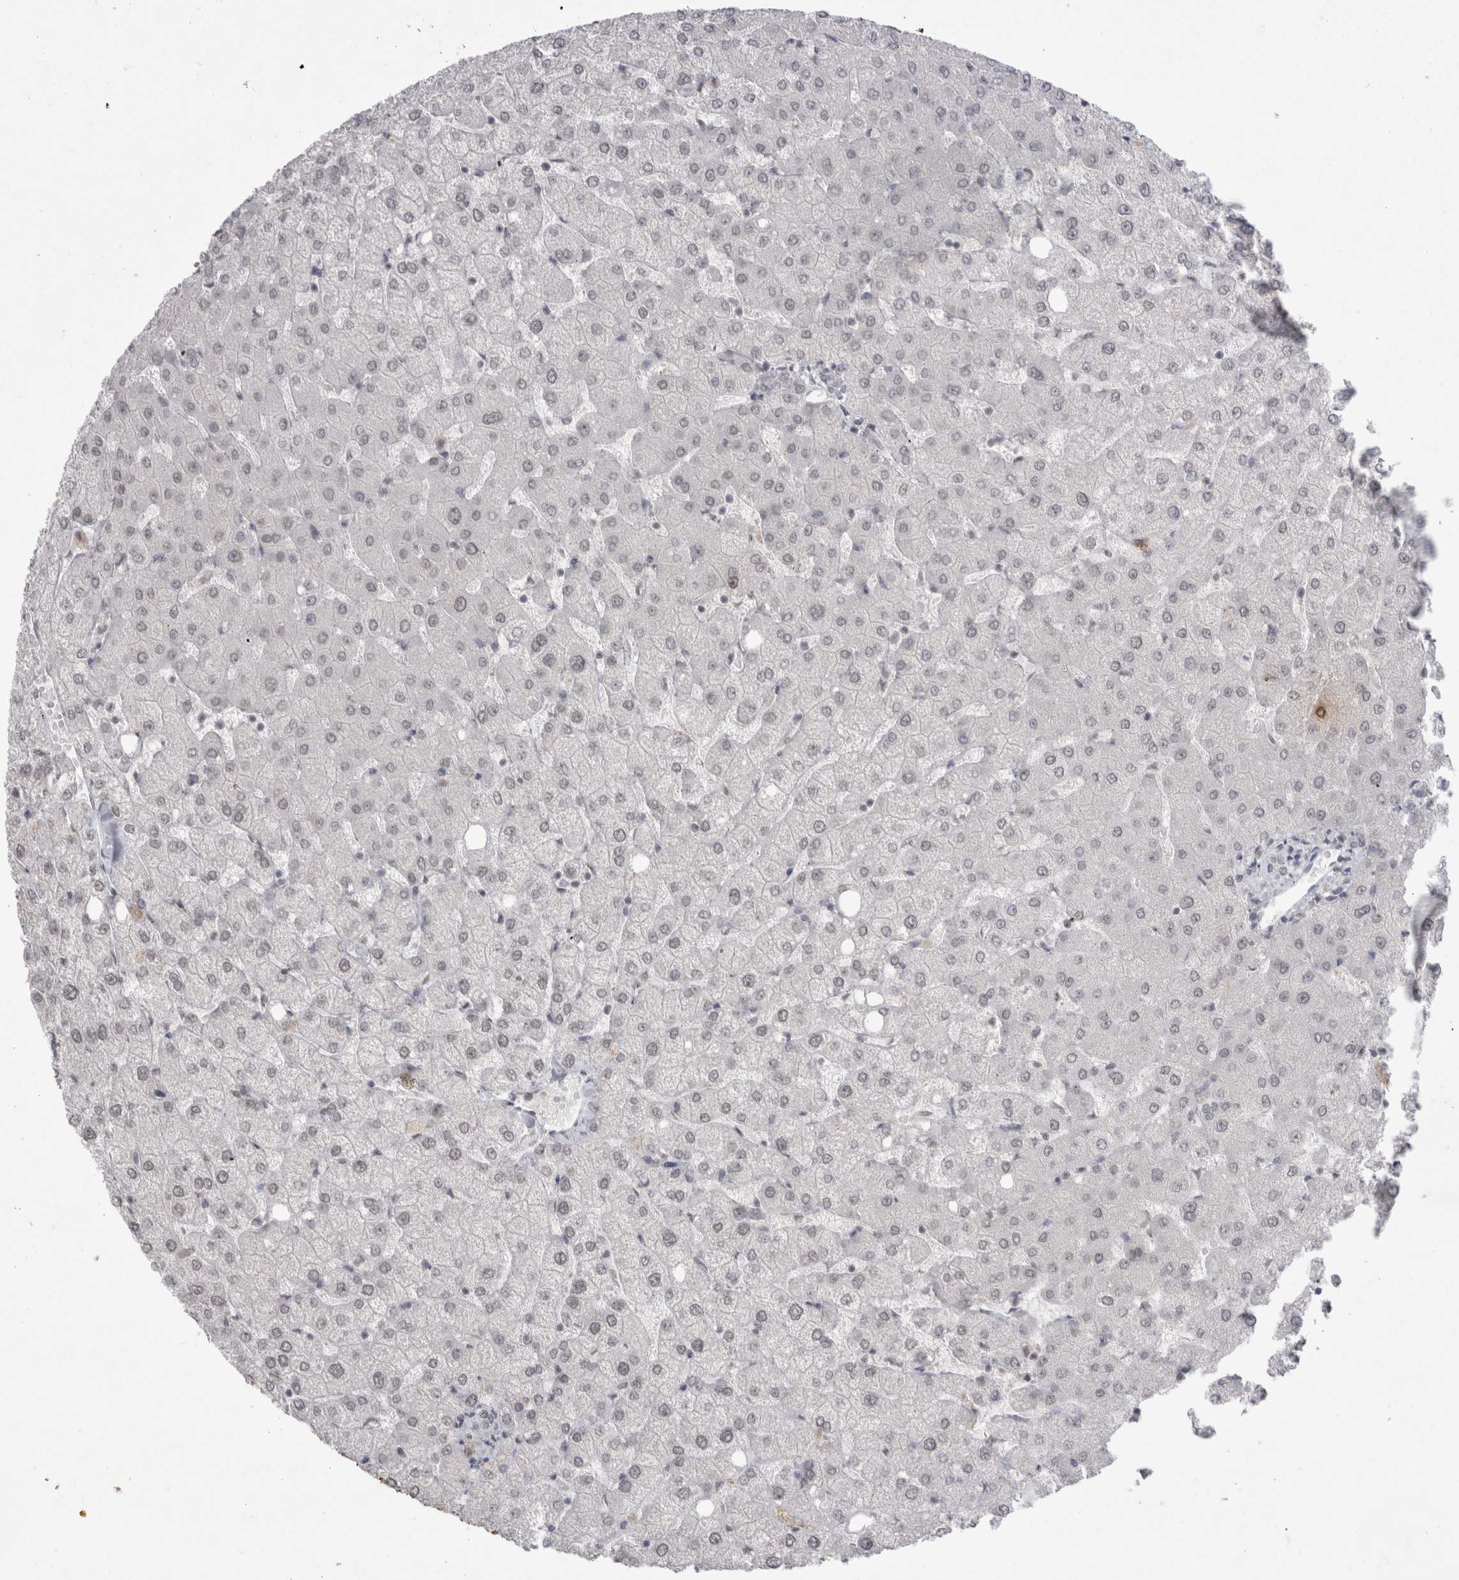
{"staining": {"intensity": "negative", "quantity": "none", "location": "none"}, "tissue": "liver", "cell_type": "Cholangiocytes", "image_type": "normal", "snomed": [{"axis": "morphology", "description": "Normal tissue, NOS"}, {"axis": "topography", "description": "Liver"}], "caption": "Immunohistochemistry of unremarkable liver exhibits no staining in cholangiocytes. (Stains: DAB immunohistochemistry (IHC) with hematoxylin counter stain, Microscopy: brightfield microscopy at high magnification).", "gene": "DDX4", "patient": {"sex": "female", "age": 54}}